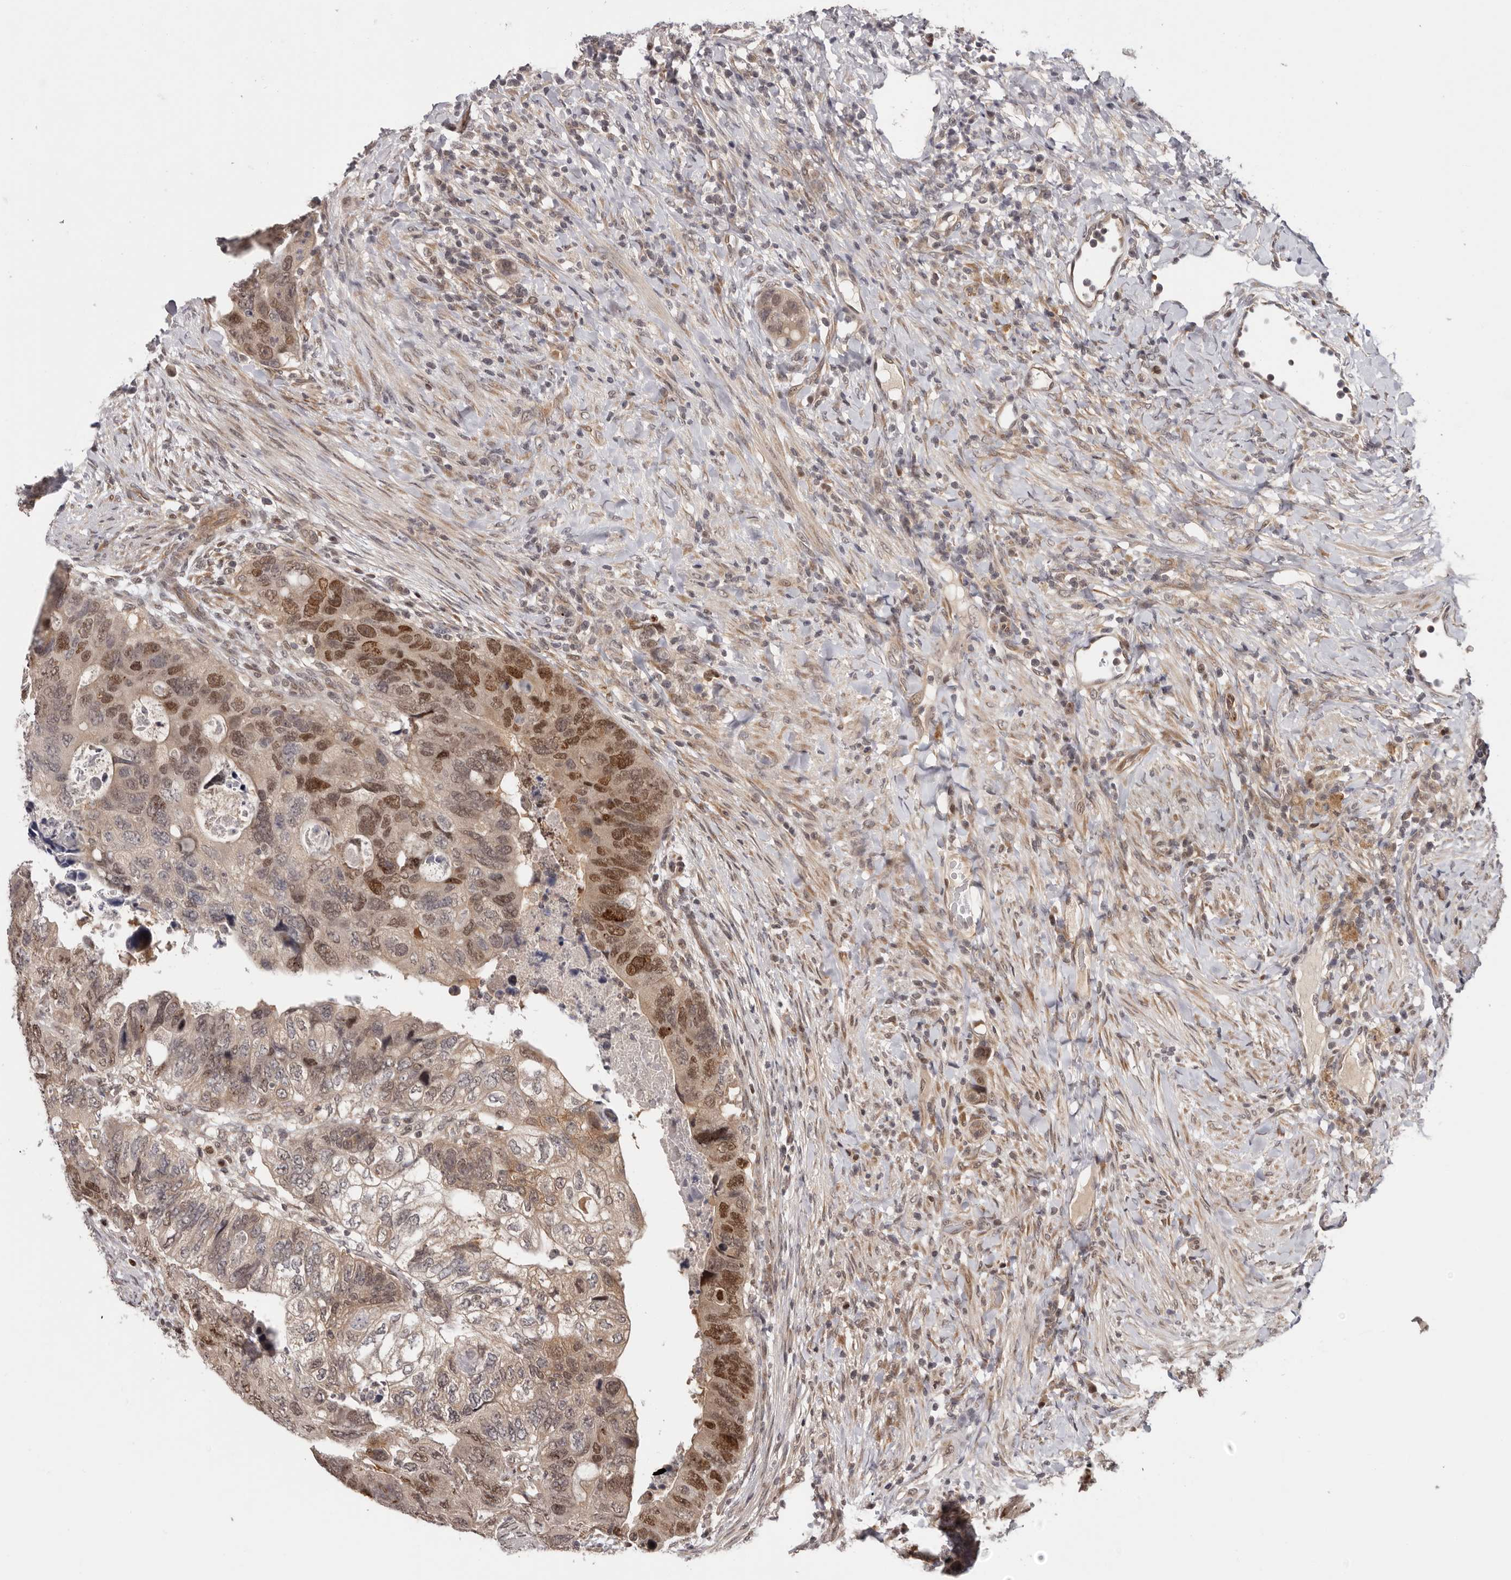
{"staining": {"intensity": "moderate", "quantity": ">75%", "location": "cytoplasmic/membranous,nuclear"}, "tissue": "colorectal cancer", "cell_type": "Tumor cells", "image_type": "cancer", "snomed": [{"axis": "morphology", "description": "Adenocarcinoma, NOS"}, {"axis": "topography", "description": "Rectum"}], "caption": "The image exhibits a brown stain indicating the presence of a protein in the cytoplasmic/membranous and nuclear of tumor cells in colorectal cancer (adenocarcinoma).", "gene": "TBX5", "patient": {"sex": "male", "age": 59}}